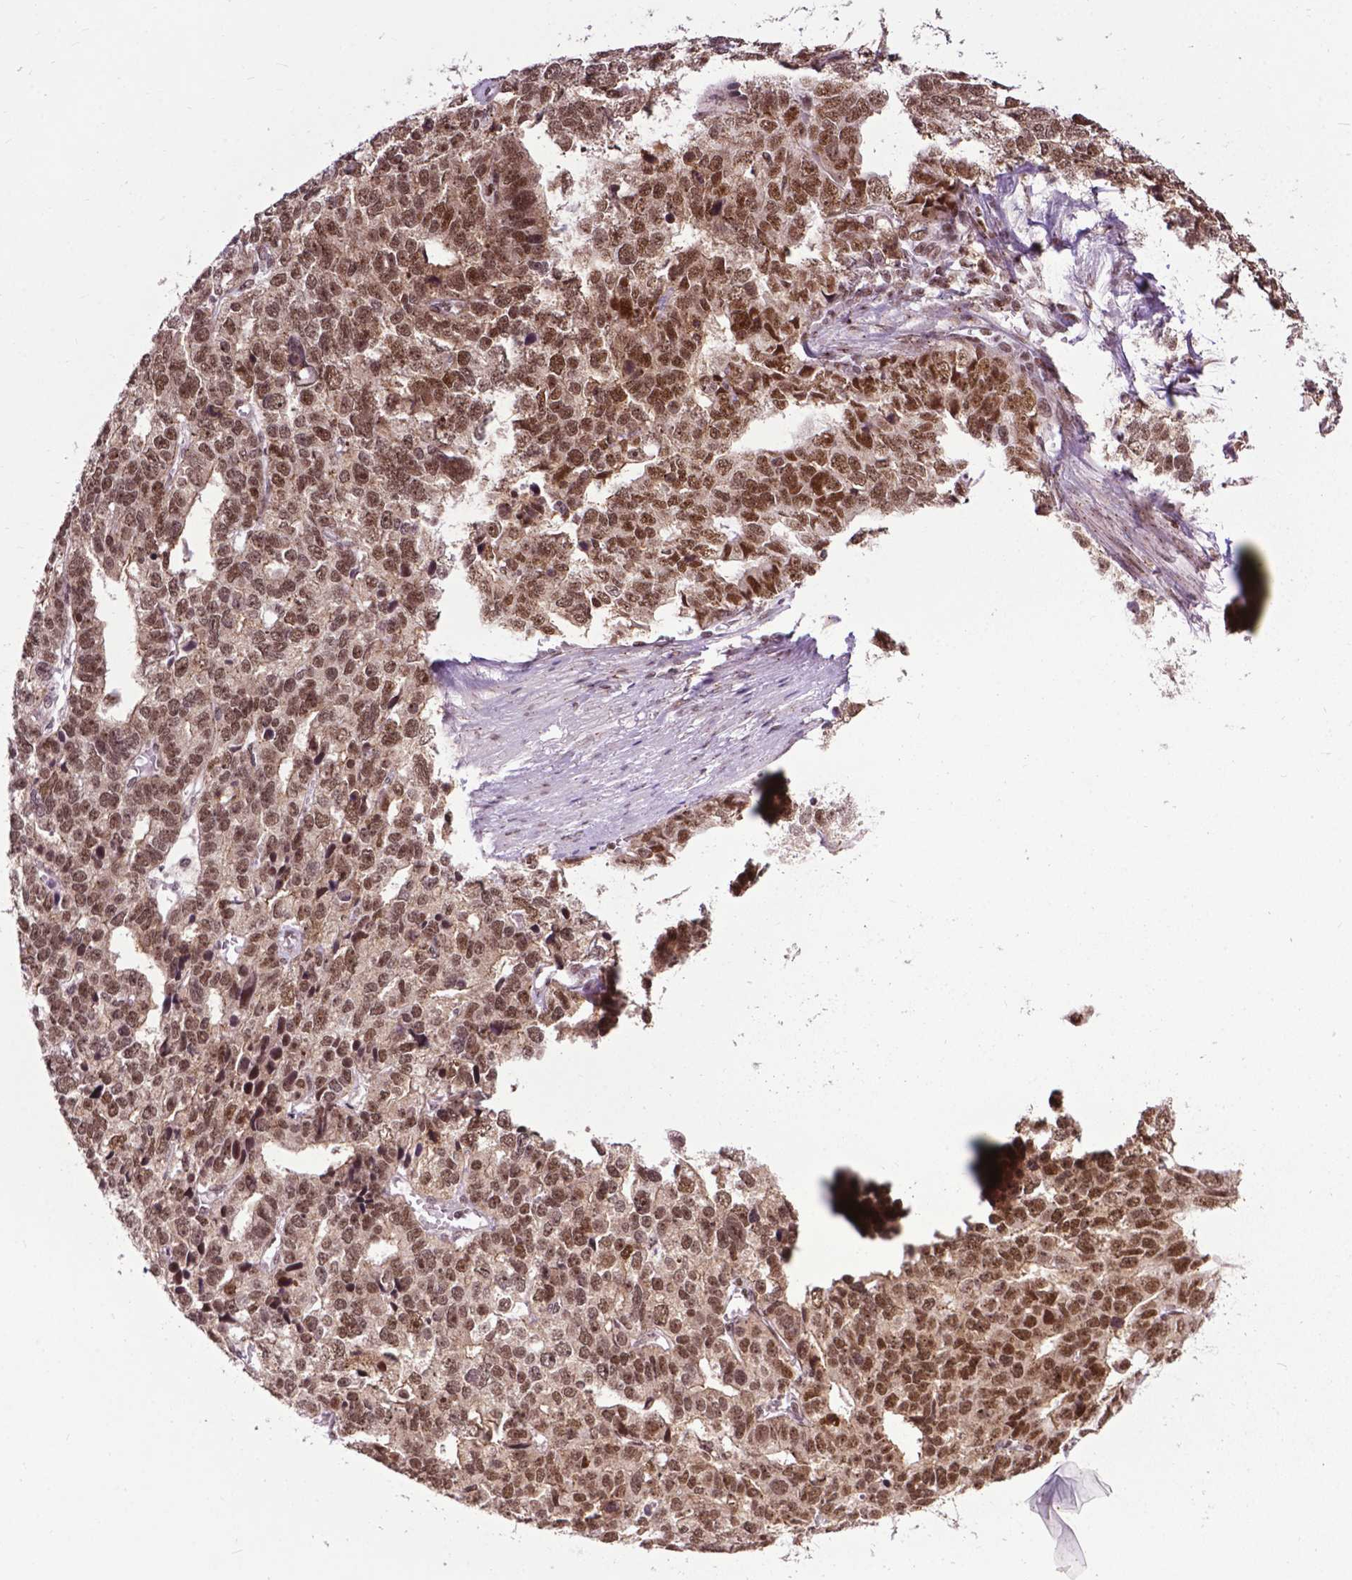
{"staining": {"intensity": "moderate", "quantity": ">75%", "location": "nuclear"}, "tissue": "stomach cancer", "cell_type": "Tumor cells", "image_type": "cancer", "snomed": [{"axis": "morphology", "description": "Adenocarcinoma, NOS"}, {"axis": "topography", "description": "Stomach"}], "caption": "Brown immunohistochemical staining in human stomach cancer (adenocarcinoma) demonstrates moderate nuclear staining in about >75% of tumor cells.", "gene": "EAF1", "patient": {"sex": "male", "age": 69}}